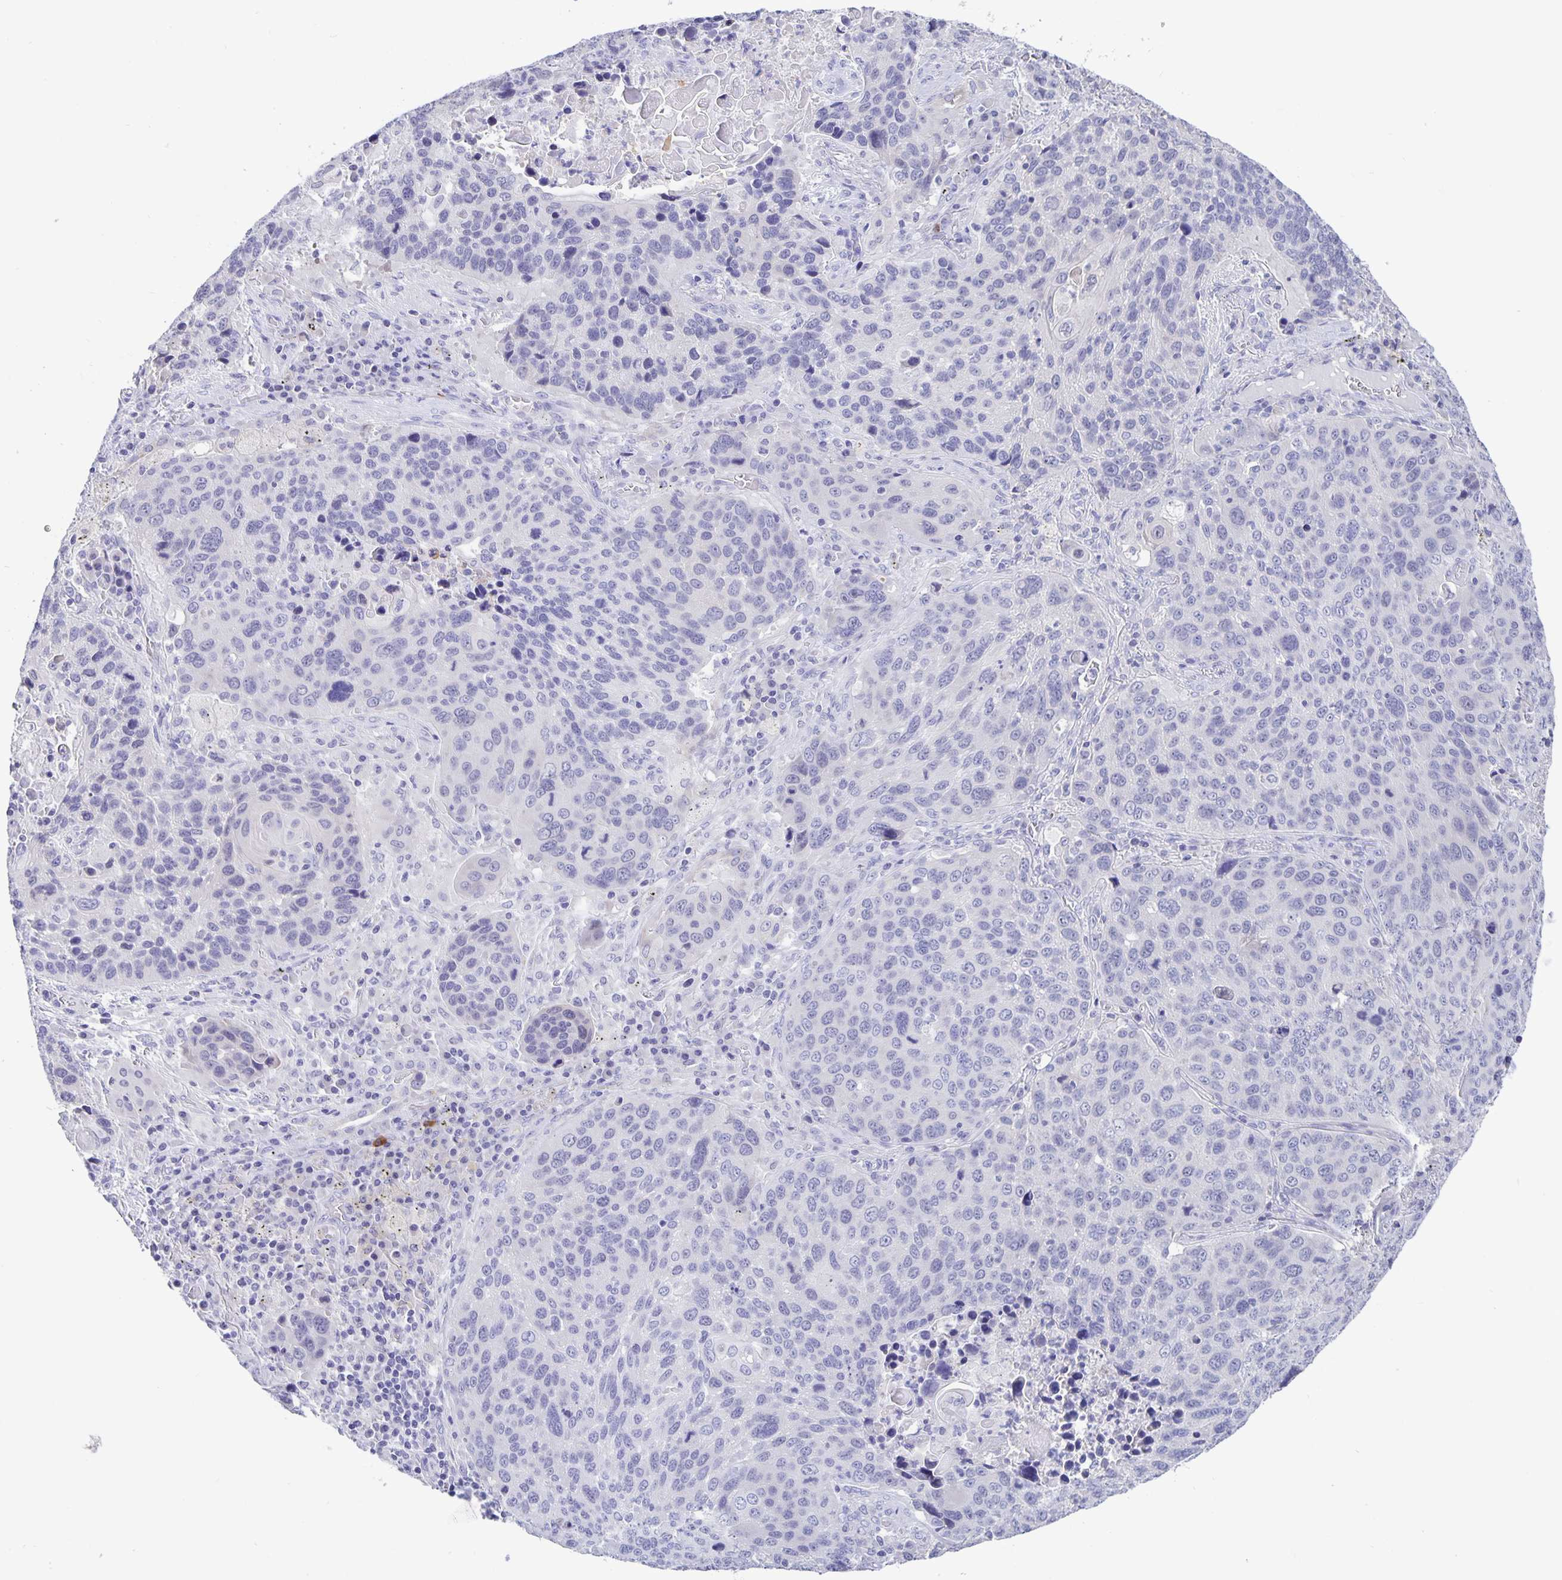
{"staining": {"intensity": "negative", "quantity": "none", "location": "none"}, "tissue": "lung cancer", "cell_type": "Tumor cells", "image_type": "cancer", "snomed": [{"axis": "morphology", "description": "Squamous cell carcinoma, NOS"}, {"axis": "topography", "description": "Lung"}], "caption": "A photomicrograph of human lung squamous cell carcinoma is negative for staining in tumor cells. Brightfield microscopy of IHC stained with DAB (brown) and hematoxylin (blue), captured at high magnification.", "gene": "ERMN", "patient": {"sex": "male", "age": 68}}